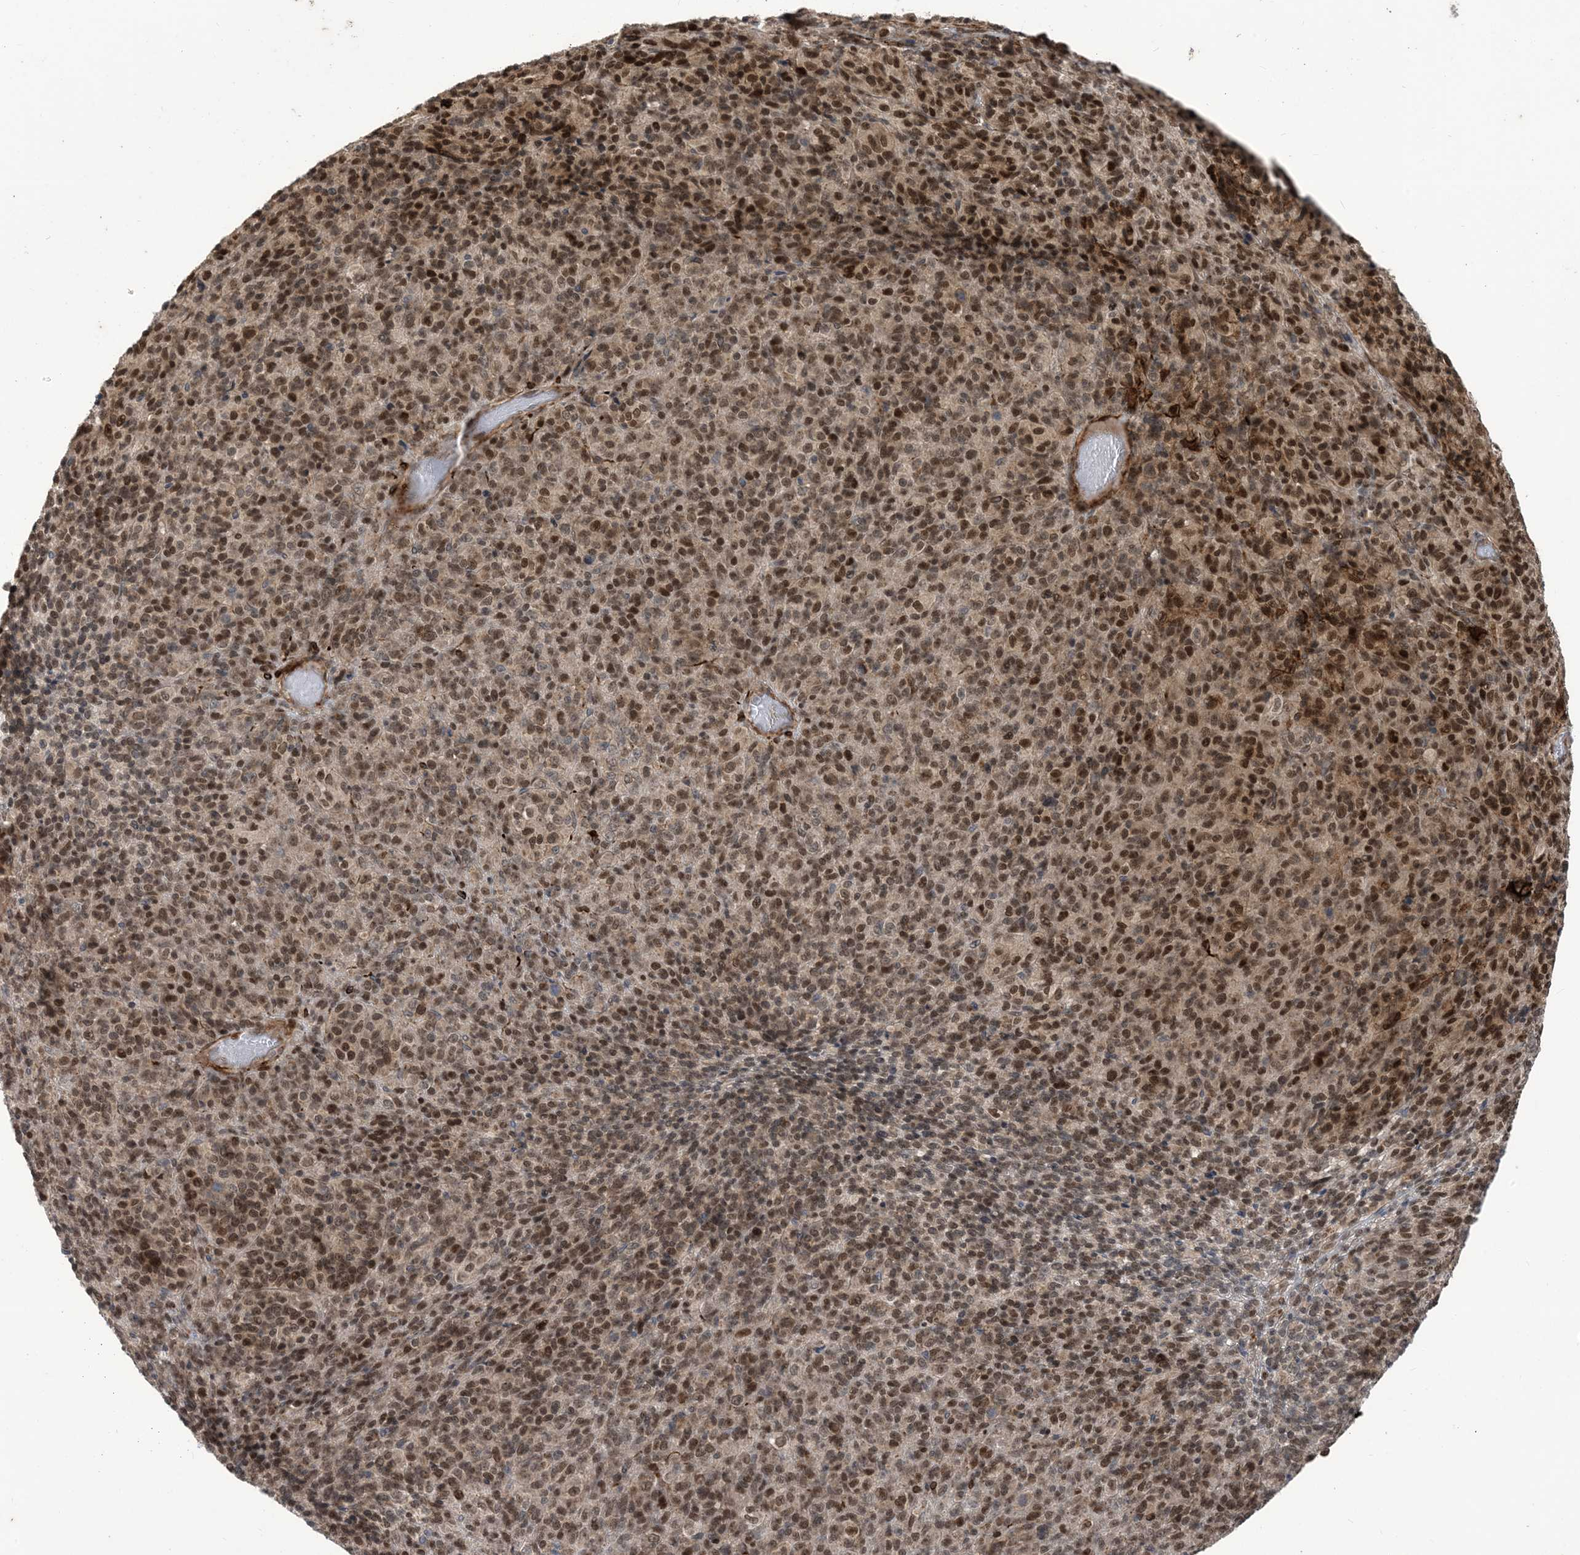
{"staining": {"intensity": "moderate", "quantity": ">75%", "location": "nuclear"}, "tissue": "melanoma", "cell_type": "Tumor cells", "image_type": "cancer", "snomed": [{"axis": "morphology", "description": "Malignant melanoma, Metastatic site"}, {"axis": "topography", "description": "Brain"}], "caption": "Protein analysis of malignant melanoma (metastatic site) tissue shows moderate nuclear staining in approximately >75% of tumor cells.", "gene": "LAGE3", "patient": {"sex": "female", "age": 56}}